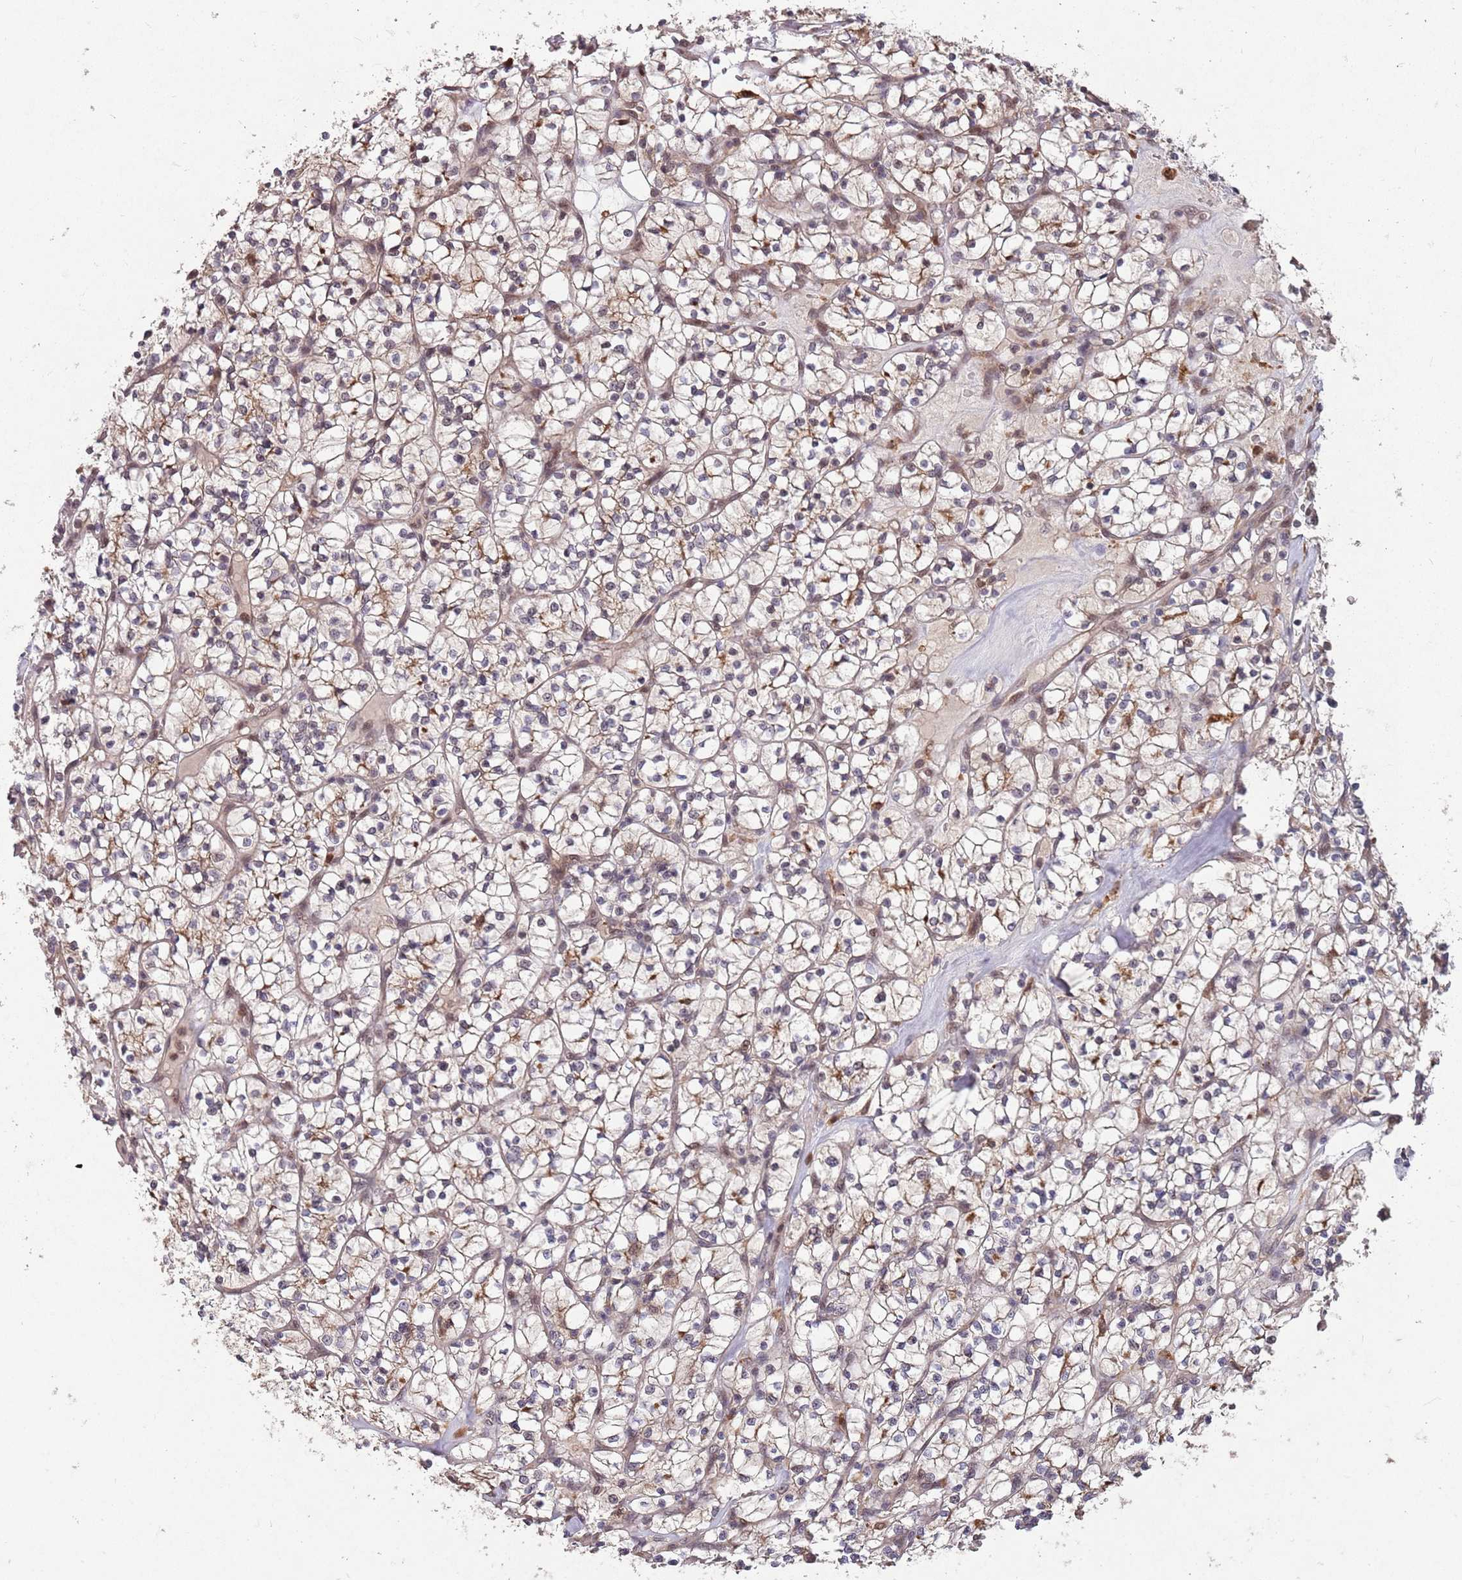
{"staining": {"intensity": "moderate", "quantity": "25%-75%", "location": "cytoplasmic/membranous,nuclear"}, "tissue": "renal cancer", "cell_type": "Tumor cells", "image_type": "cancer", "snomed": [{"axis": "morphology", "description": "Adenocarcinoma, NOS"}, {"axis": "topography", "description": "Kidney"}], "caption": "A high-resolution histopathology image shows IHC staining of adenocarcinoma (renal), which shows moderate cytoplasmic/membranous and nuclear expression in approximately 25%-75% of tumor cells.", "gene": "ZNF639", "patient": {"sex": "female", "age": 64}}